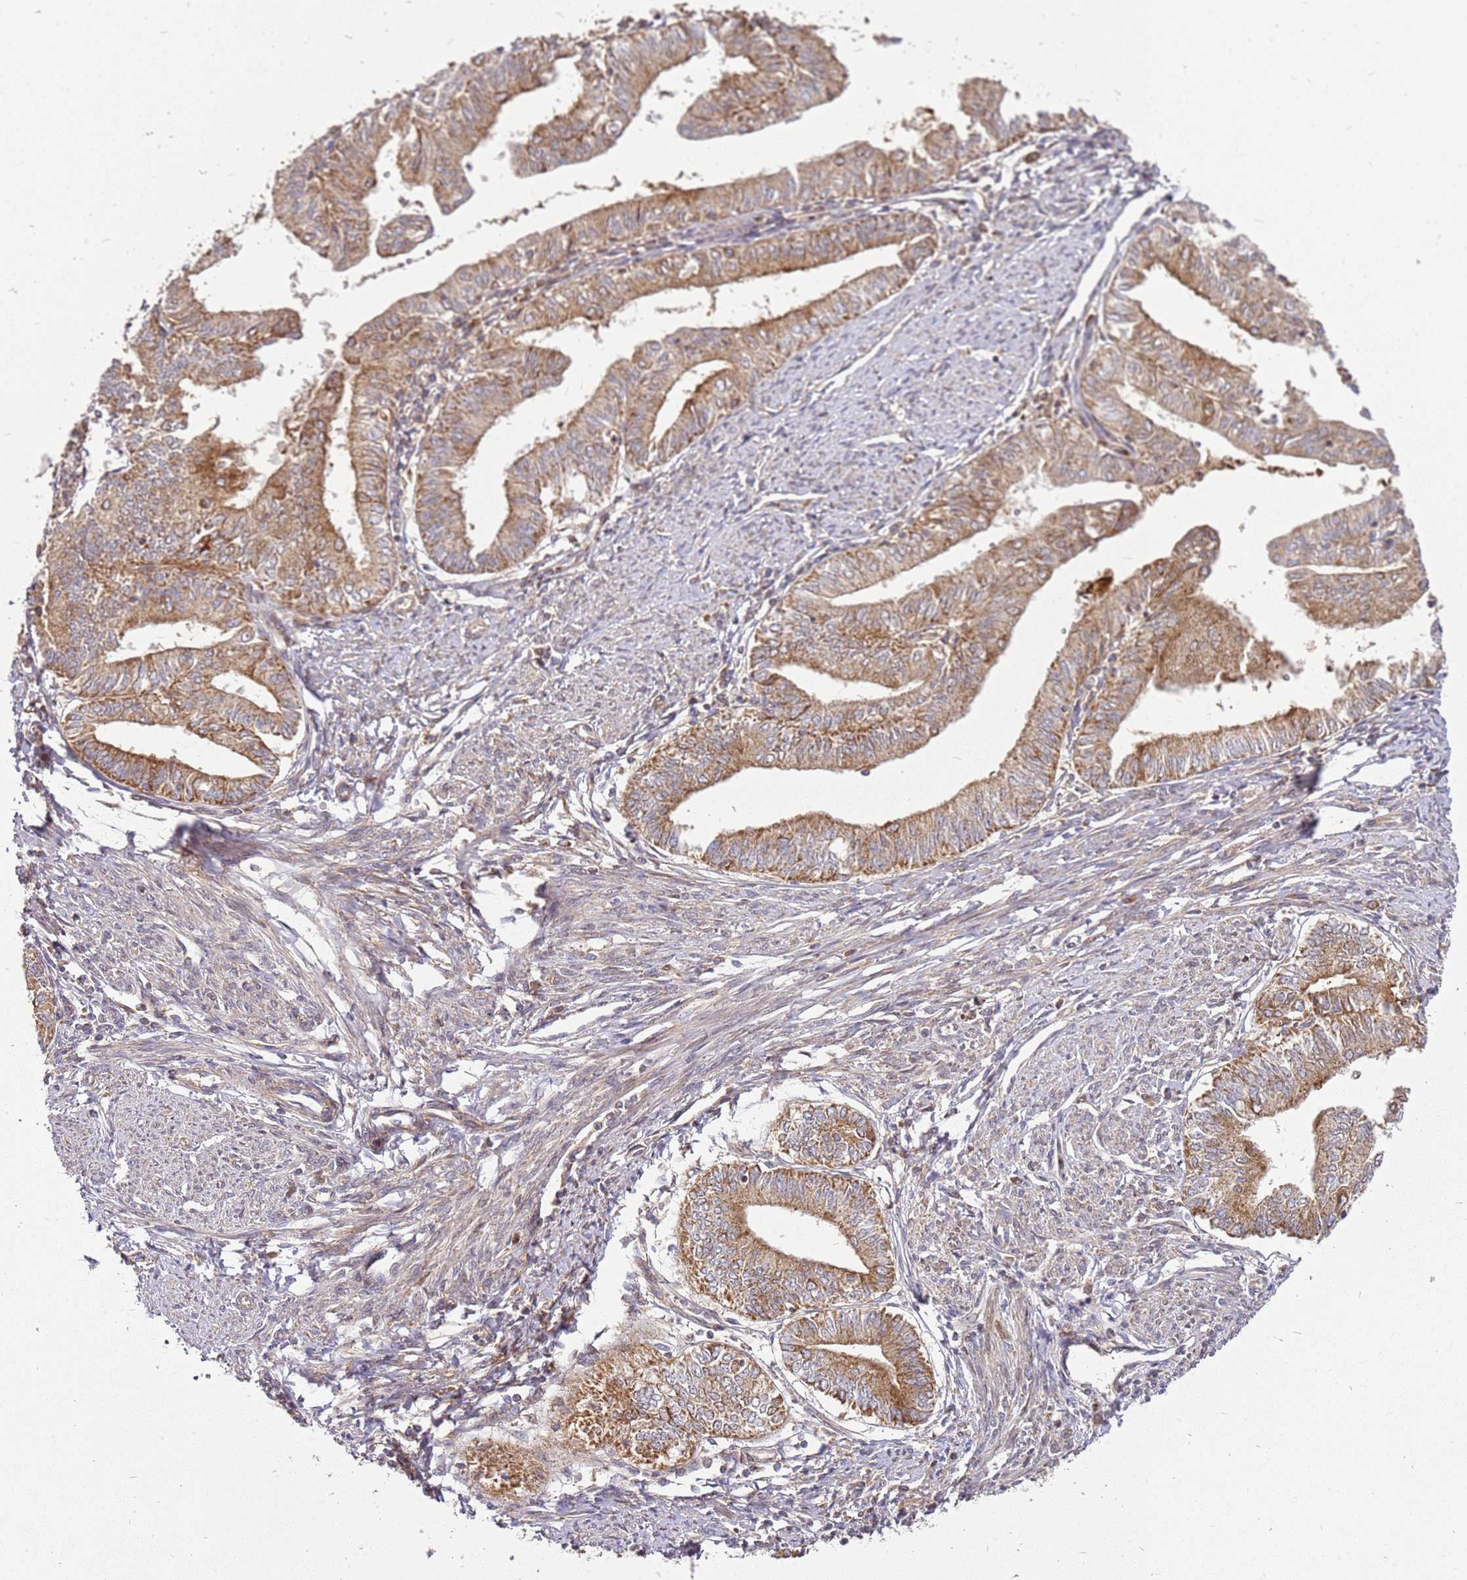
{"staining": {"intensity": "moderate", "quantity": ">75%", "location": "cytoplasmic/membranous"}, "tissue": "endometrial cancer", "cell_type": "Tumor cells", "image_type": "cancer", "snomed": [{"axis": "morphology", "description": "Adenocarcinoma, NOS"}, {"axis": "topography", "description": "Endometrium"}], "caption": "This photomicrograph exhibits adenocarcinoma (endometrial) stained with immunohistochemistry to label a protein in brown. The cytoplasmic/membranous of tumor cells show moderate positivity for the protein. Nuclei are counter-stained blue.", "gene": "CCDC159", "patient": {"sex": "female", "age": 66}}